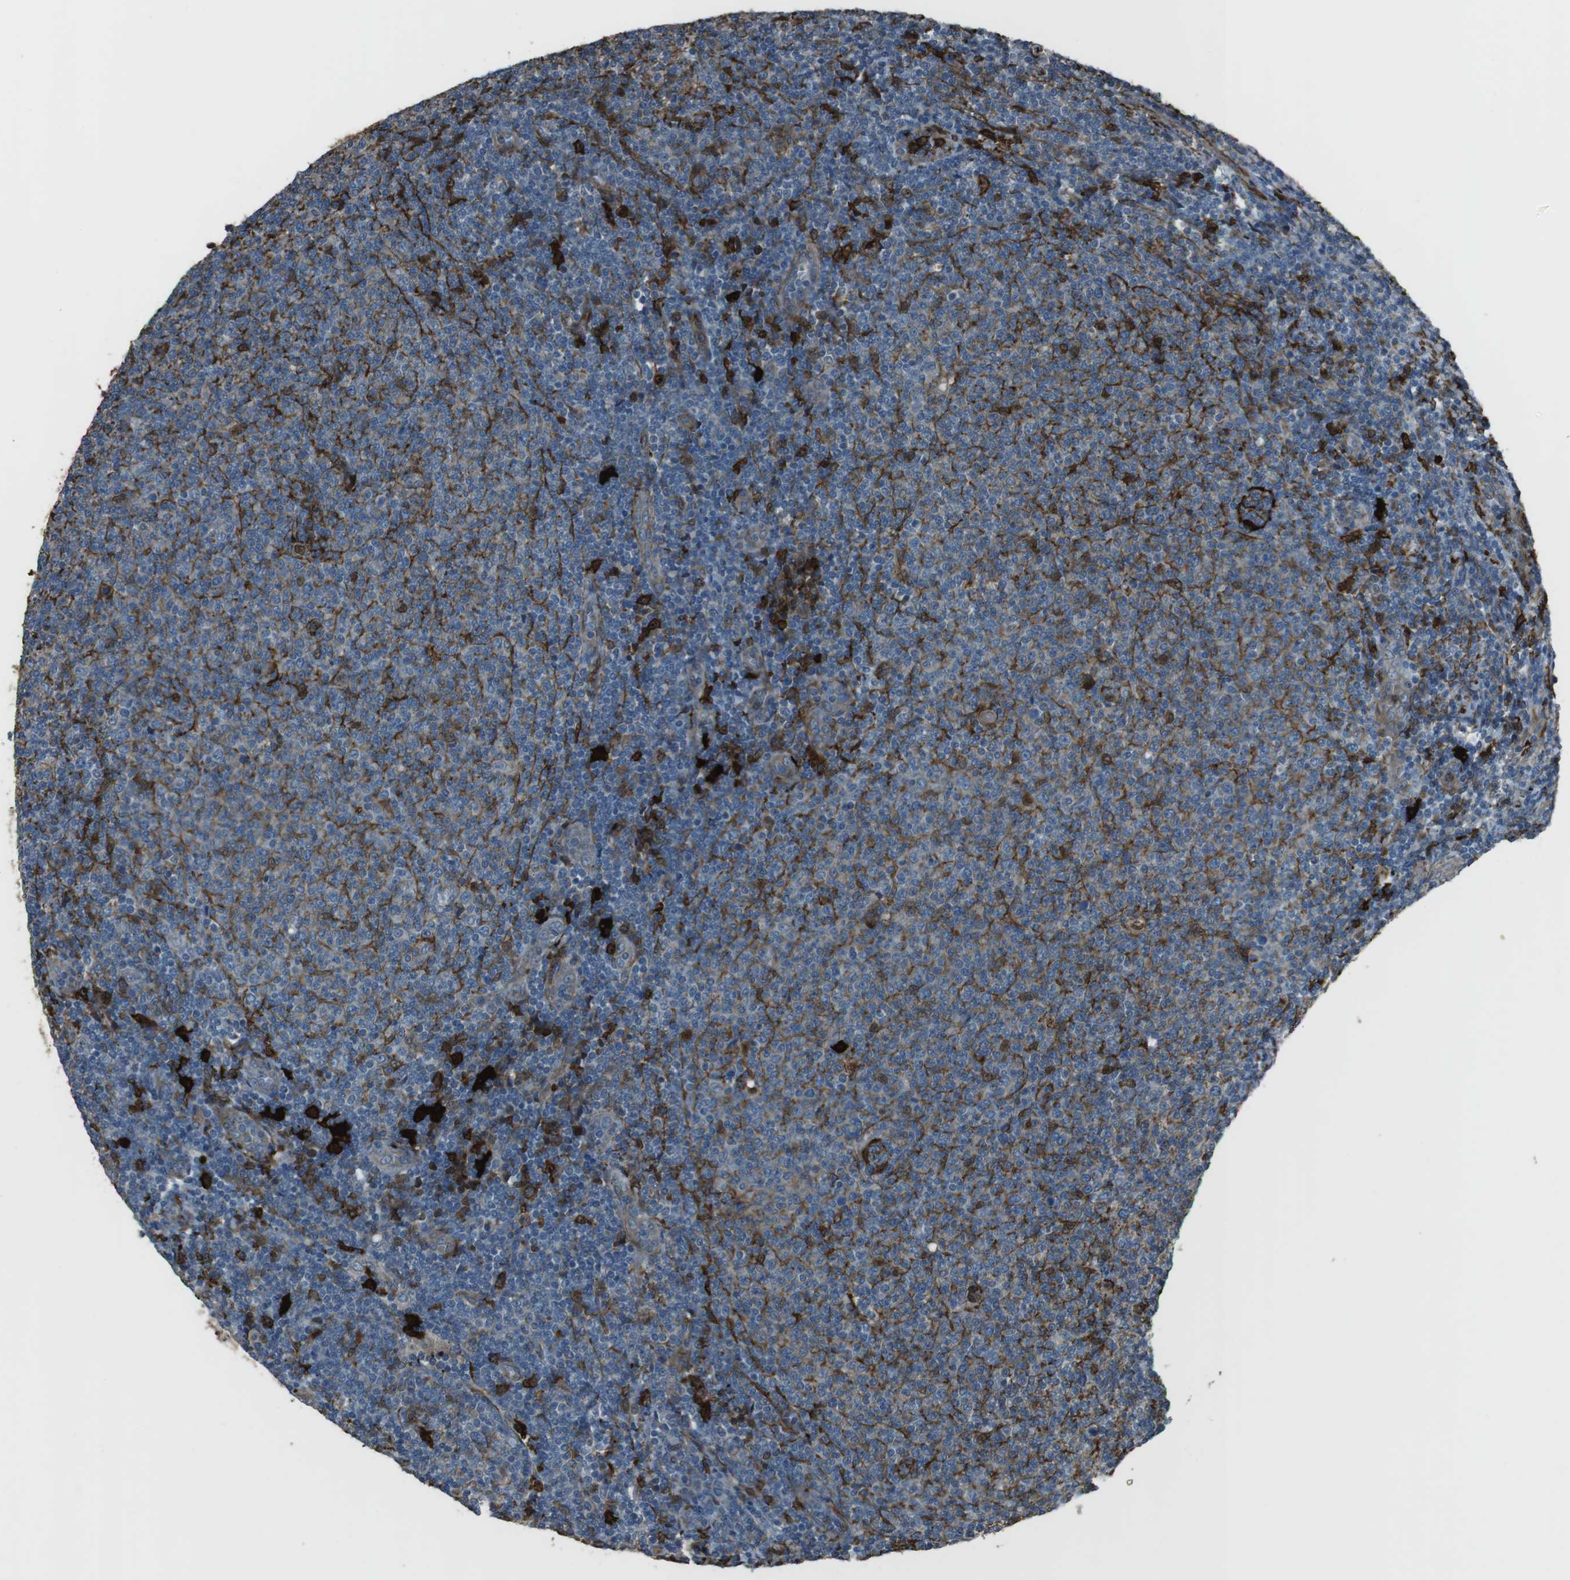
{"staining": {"intensity": "weak", "quantity": "<25%", "location": "cytoplasmic/membranous"}, "tissue": "lymphoma", "cell_type": "Tumor cells", "image_type": "cancer", "snomed": [{"axis": "morphology", "description": "Malignant lymphoma, non-Hodgkin's type, Low grade"}, {"axis": "topography", "description": "Lymph node"}], "caption": "This is an immunohistochemistry image of human lymphoma. There is no staining in tumor cells.", "gene": "SFT2D1", "patient": {"sex": "male", "age": 66}}